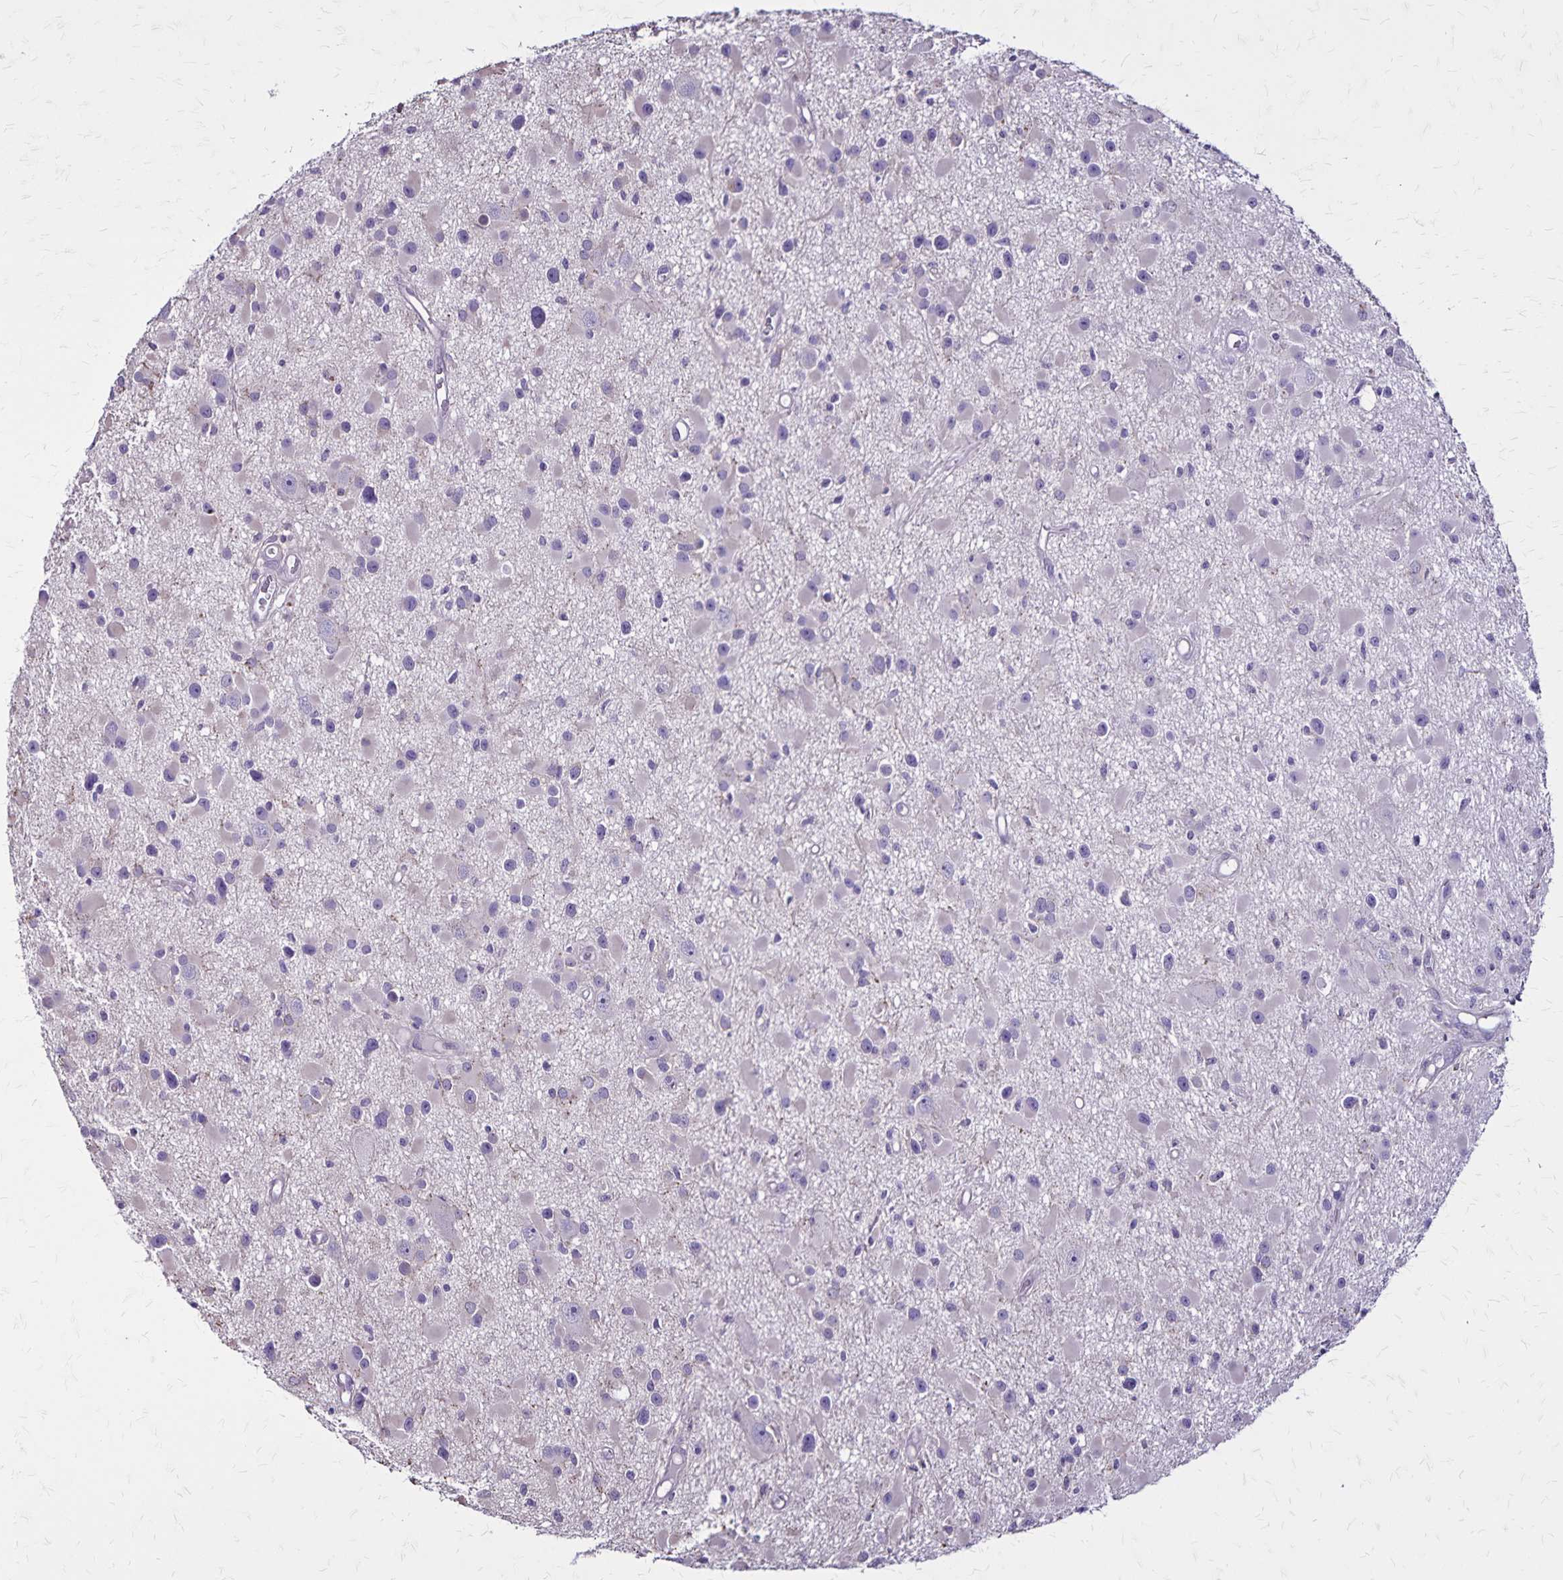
{"staining": {"intensity": "negative", "quantity": "none", "location": "none"}, "tissue": "glioma", "cell_type": "Tumor cells", "image_type": "cancer", "snomed": [{"axis": "morphology", "description": "Glioma, malignant, High grade"}, {"axis": "topography", "description": "Brain"}], "caption": "Tumor cells are negative for protein expression in human malignant high-grade glioma.", "gene": "ULBP3", "patient": {"sex": "male", "age": 54}}